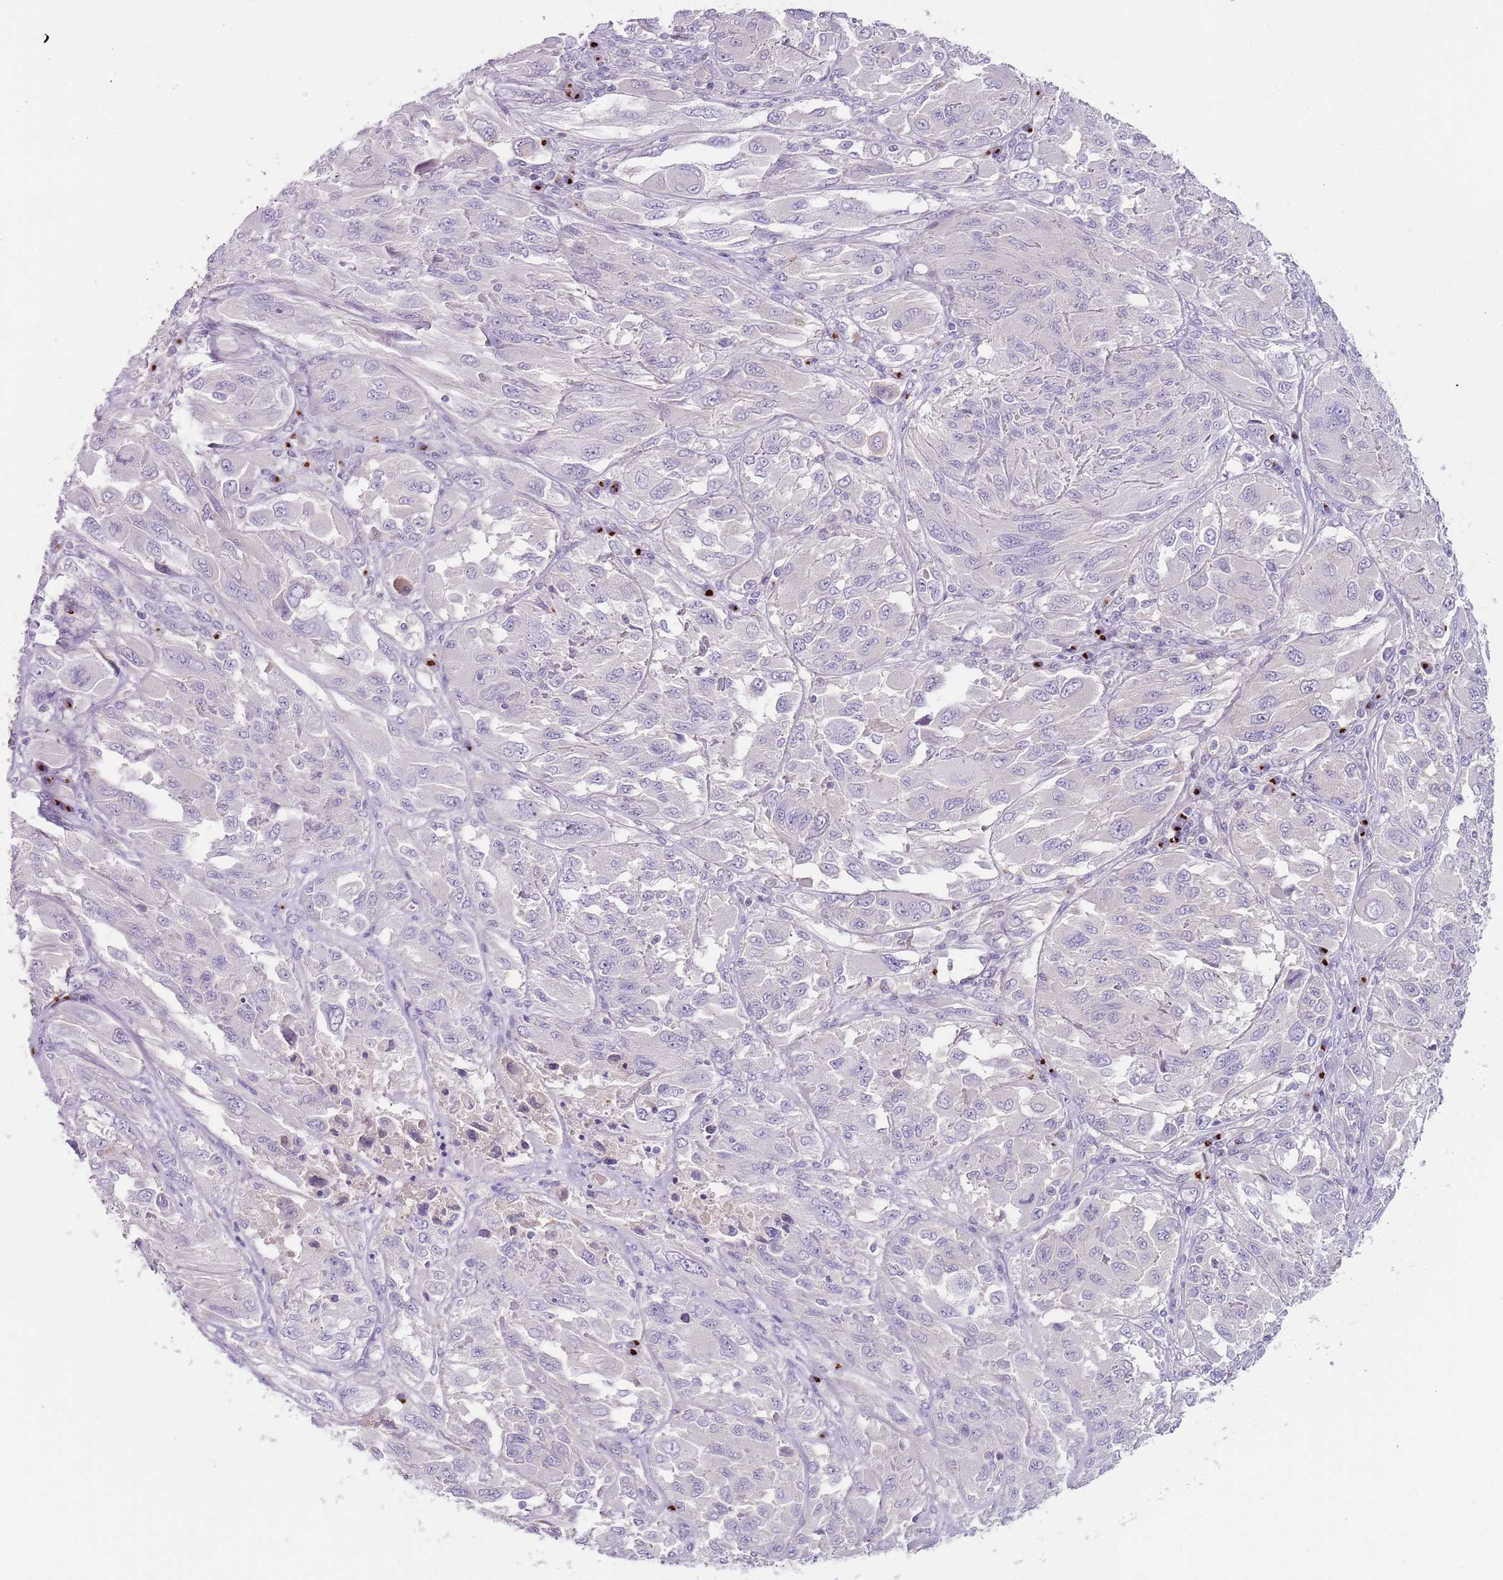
{"staining": {"intensity": "negative", "quantity": "none", "location": "none"}, "tissue": "melanoma", "cell_type": "Tumor cells", "image_type": "cancer", "snomed": [{"axis": "morphology", "description": "Malignant melanoma, NOS"}, {"axis": "topography", "description": "Skin"}], "caption": "This micrograph is of malignant melanoma stained with immunohistochemistry to label a protein in brown with the nuclei are counter-stained blue. There is no positivity in tumor cells. (Stains: DAB (3,3'-diaminobenzidine) immunohistochemistry with hematoxylin counter stain, Microscopy: brightfield microscopy at high magnification).", "gene": "C2CD3", "patient": {"sex": "female", "age": 91}}